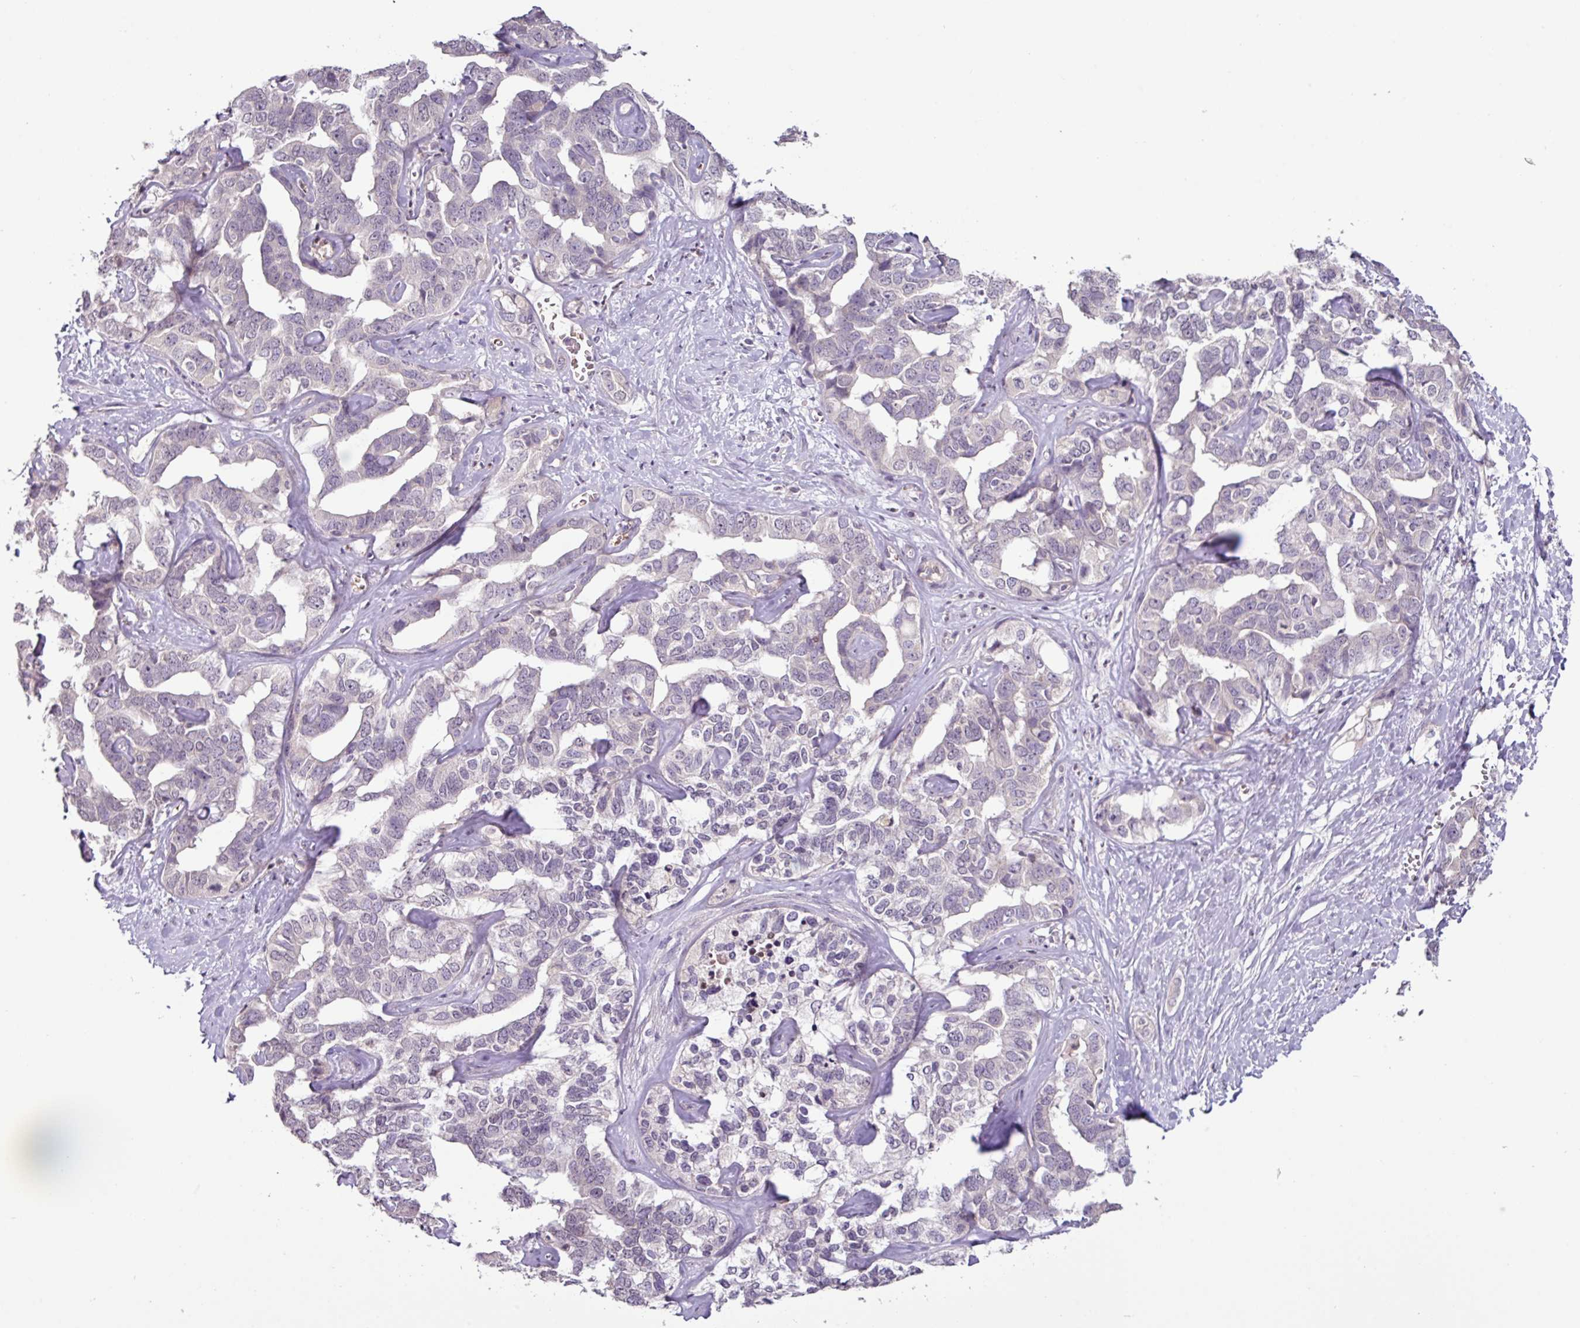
{"staining": {"intensity": "negative", "quantity": "none", "location": "none"}, "tissue": "liver cancer", "cell_type": "Tumor cells", "image_type": "cancer", "snomed": [{"axis": "morphology", "description": "Cholangiocarcinoma"}, {"axis": "topography", "description": "Liver"}], "caption": "The photomicrograph shows no staining of tumor cells in liver cholangiocarcinoma.", "gene": "SLC5A10", "patient": {"sex": "male", "age": 59}}